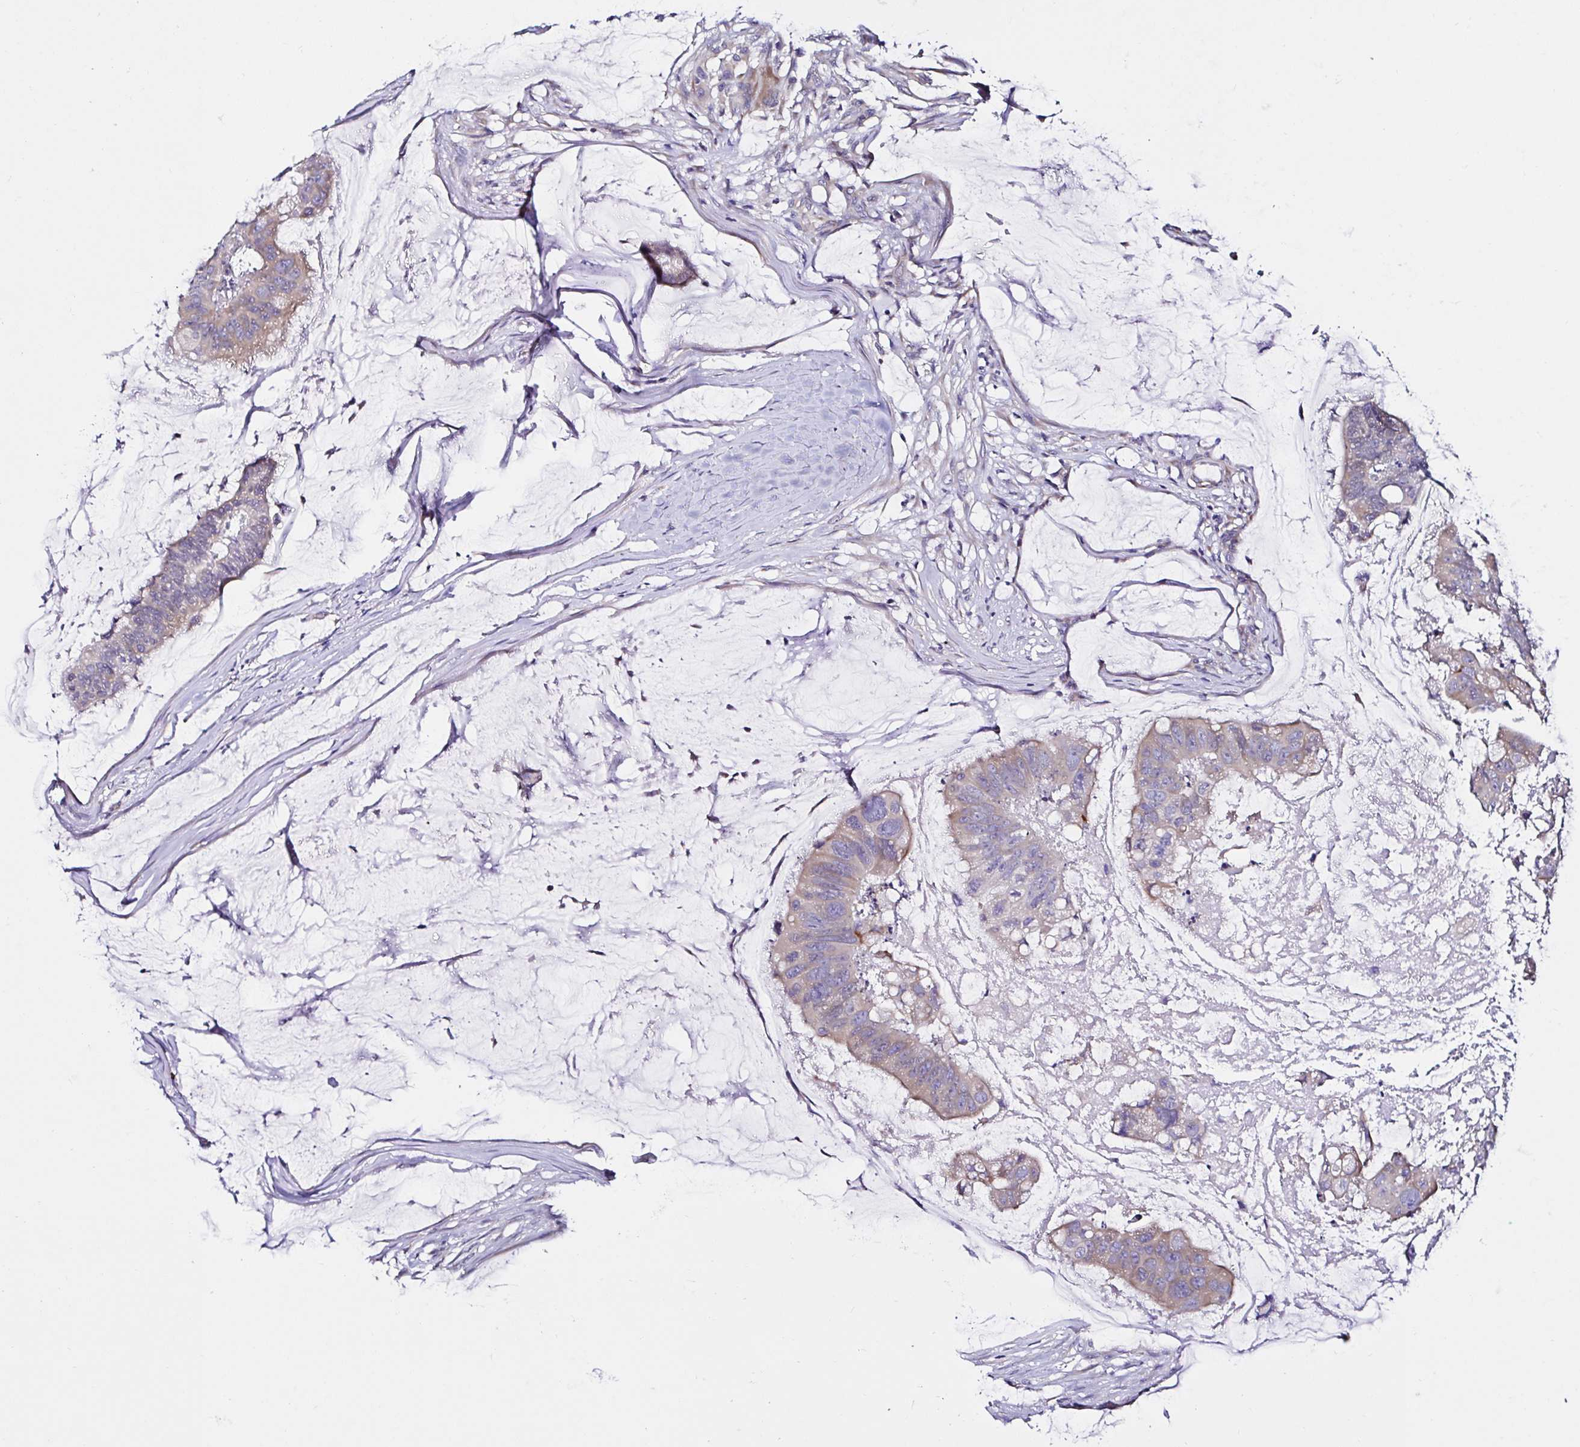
{"staining": {"intensity": "weak", "quantity": ">75%", "location": "cytoplasmic/membranous"}, "tissue": "colorectal cancer", "cell_type": "Tumor cells", "image_type": "cancer", "snomed": [{"axis": "morphology", "description": "Adenocarcinoma, NOS"}, {"axis": "topography", "description": "Colon"}], "caption": "Immunohistochemistry (IHC) of adenocarcinoma (colorectal) reveals low levels of weak cytoplasmic/membranous expression in approximately >75% of tumor cells.", "gene": "VSIG2", "patient": {"sex": "male", "age": 62}}